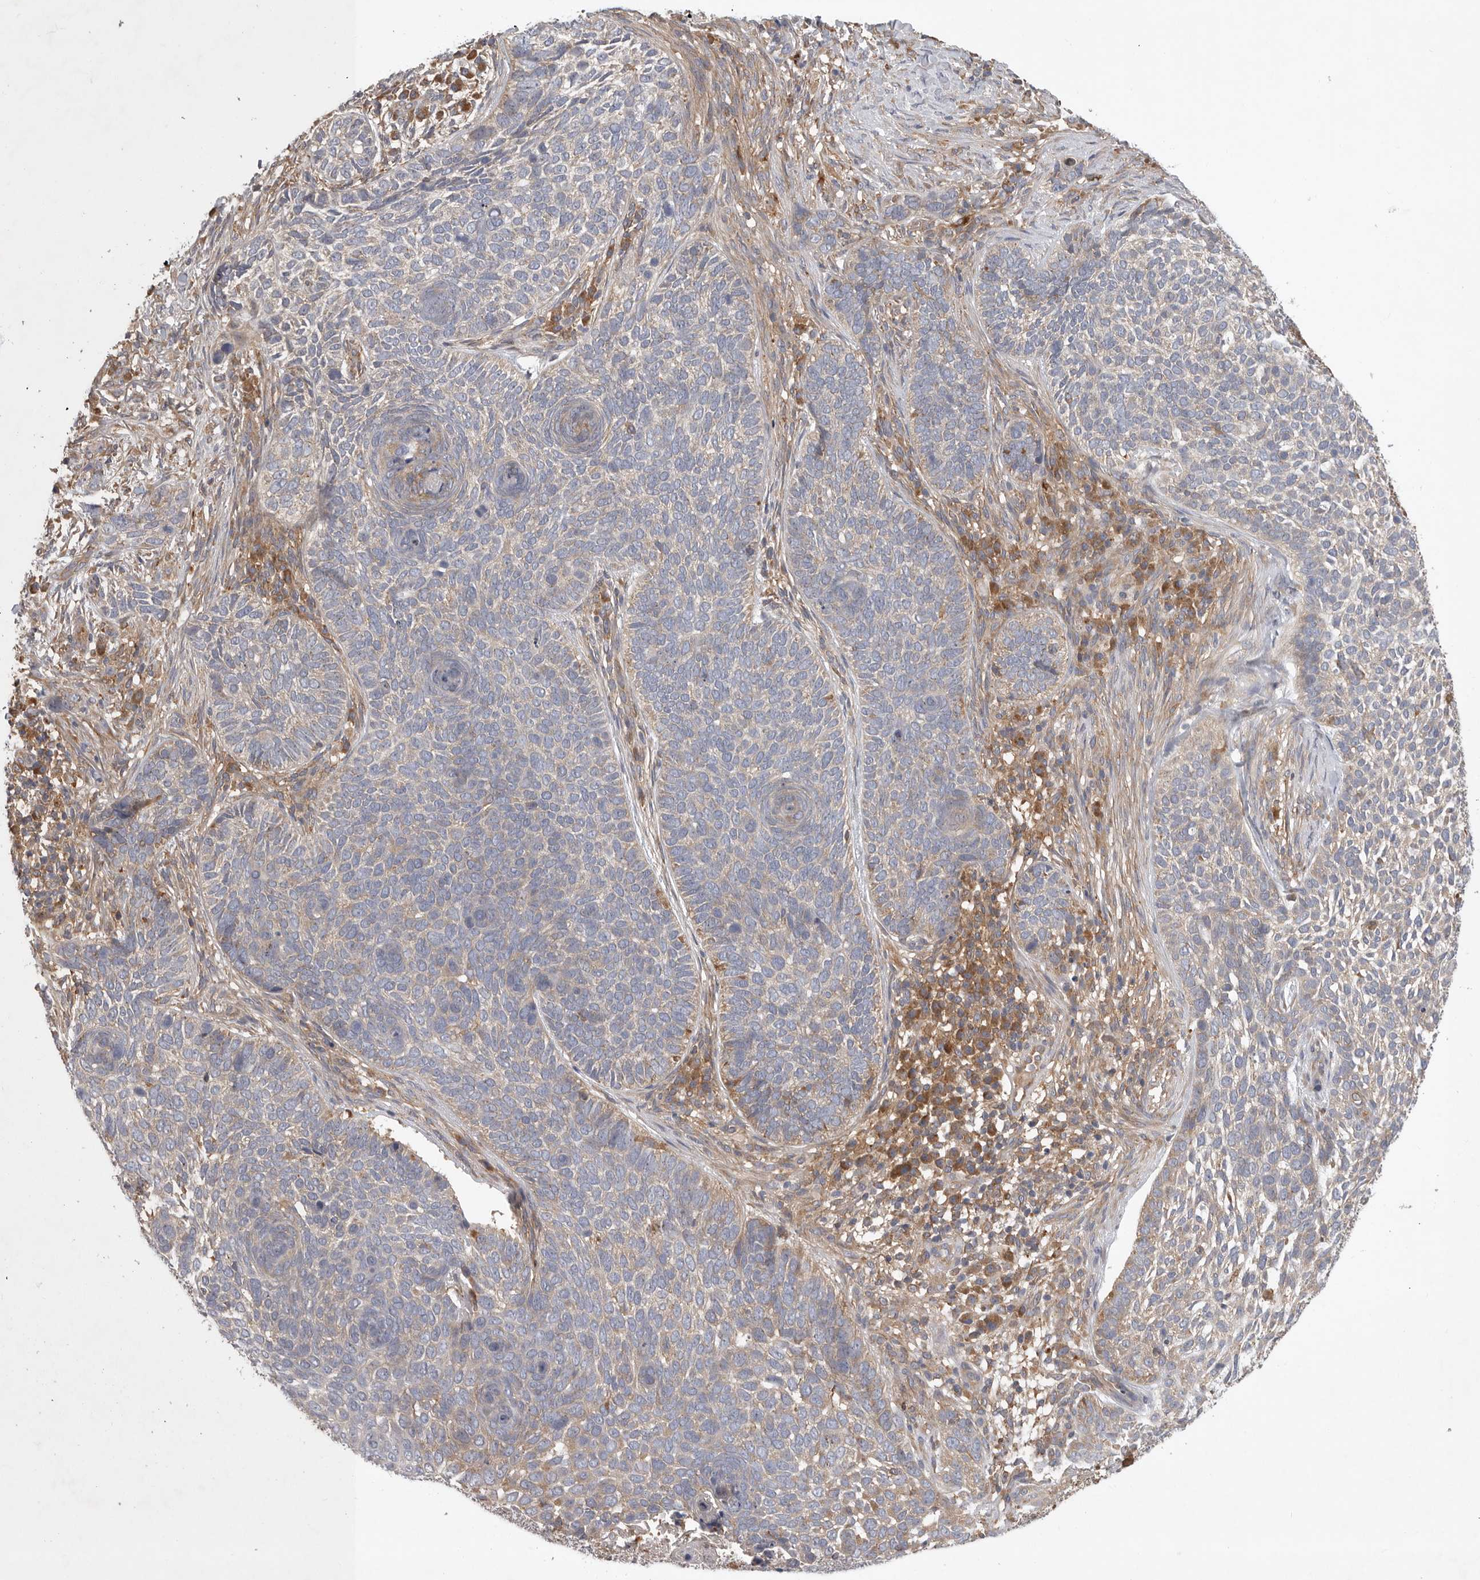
{"staining": {"intensity": "weak", "quantity": "<25%", "location": "cytoplasmic/membranous"}, "tissue": "skin cancer", "cell_type": "Tumor cells", "image_type": "cancer", "snomed": [{"axis": "morphology", "description": "Basal cell carcinoma"}, {"axis": "topography", "description": "Skin"}], "caption": "There is no significant expression in tumor cells of skin basal cell carcinoma.", "gene": "C1orf109", "patient": {"sex": "female", "age": 64}}